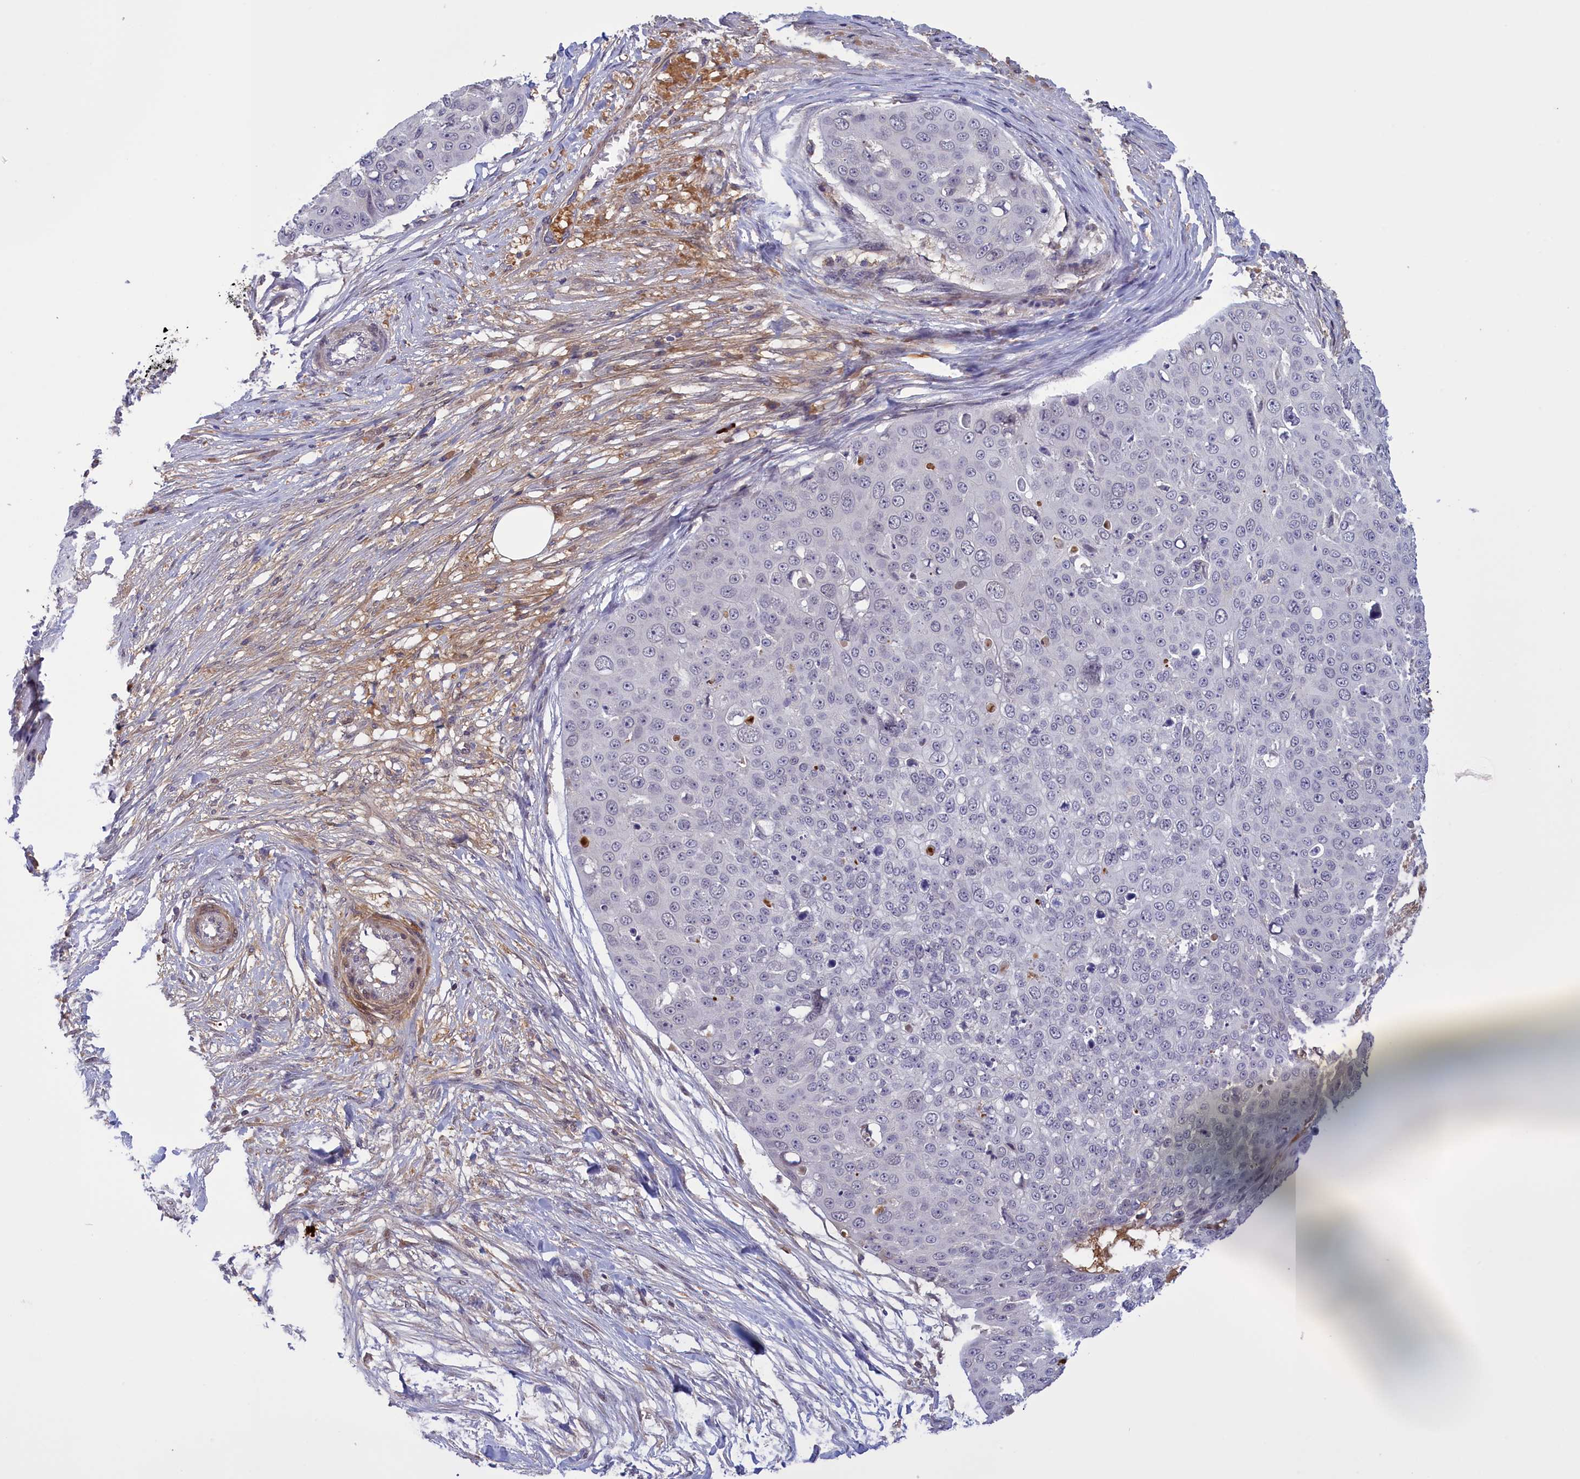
{"staining": {"intensity": "negative", "quantity": "none", "location": "none"}, "tissue": "skin cancer", "cell_type": "Tumor cells", "image_type": "cancer", "snomed": [{"axis": "morphology", "description": "Squamous cell carcinoma, NOS"}, {"axis": "topography", "description": "Skin"}], "caption": "Immunohistochemistry (IHC) image of neoplastic tissue: skin cancer stained with DAB reveals no significant protein positivity in tumor cells. (DAB immunohistochemistry, high magnification).", "gene": "RRAD", "patient": {"sex": "male", "age": 71}}